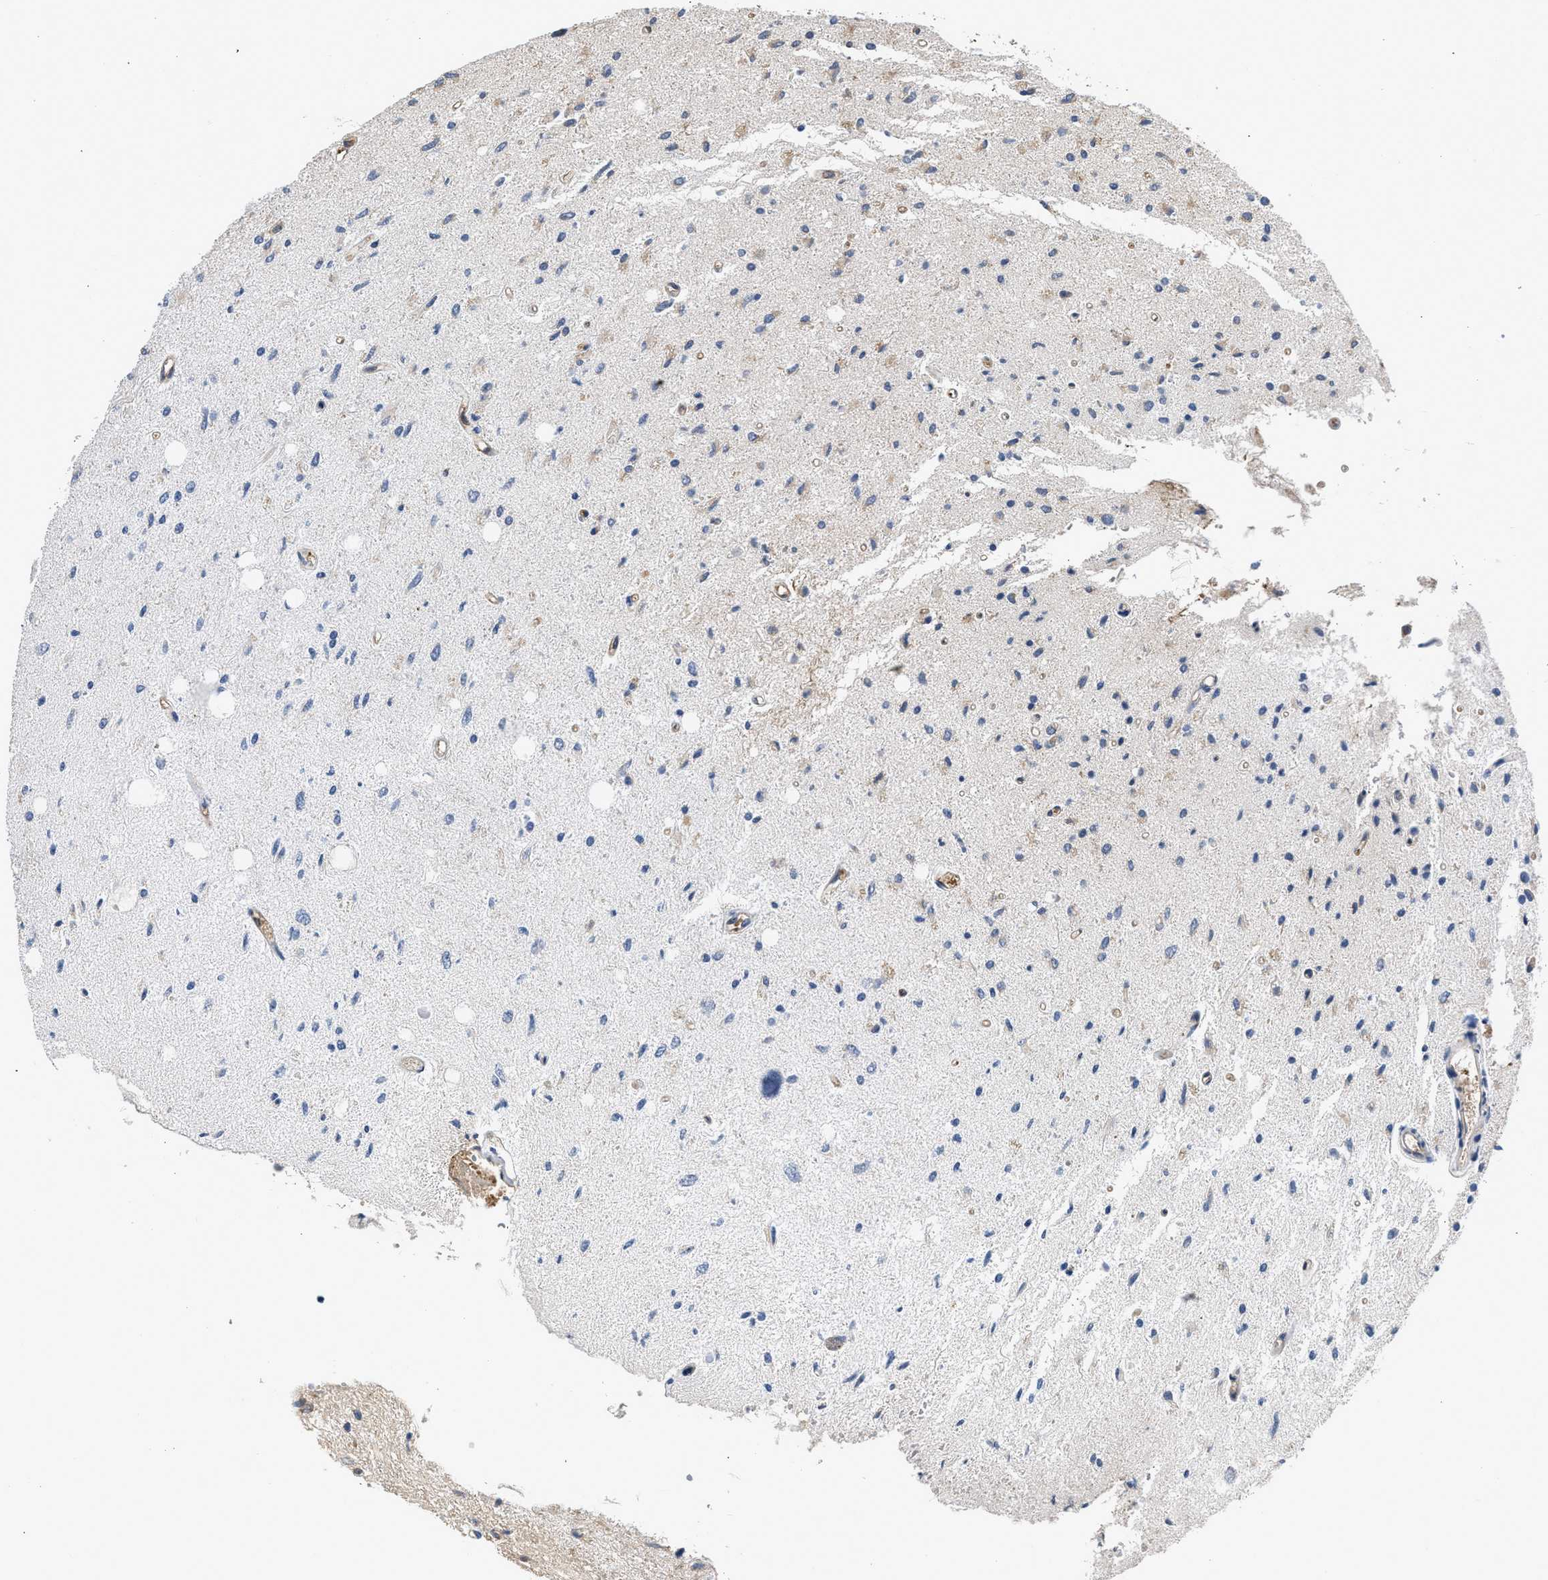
{"staining": {"intensity": "negative", "quantity": "none", "location": "none"}, "tissue": "glioma", "cell_type": "Tumor cells", "image_type": "cancer", "snomed": [{"axis": "morphology", "description": "Glioma, malignant, Low grade"}, {"axis": "topography", "description": "Brain"}], "caption": "This histopathology image is of malignant glioma (low-grade) stained with IHC to label a protein in brown with the nuclei are counter-stained blue. There is no positivity in tumor cells.", "gene": "PIM1", "patient": {"sex": "male", "age": 77}}